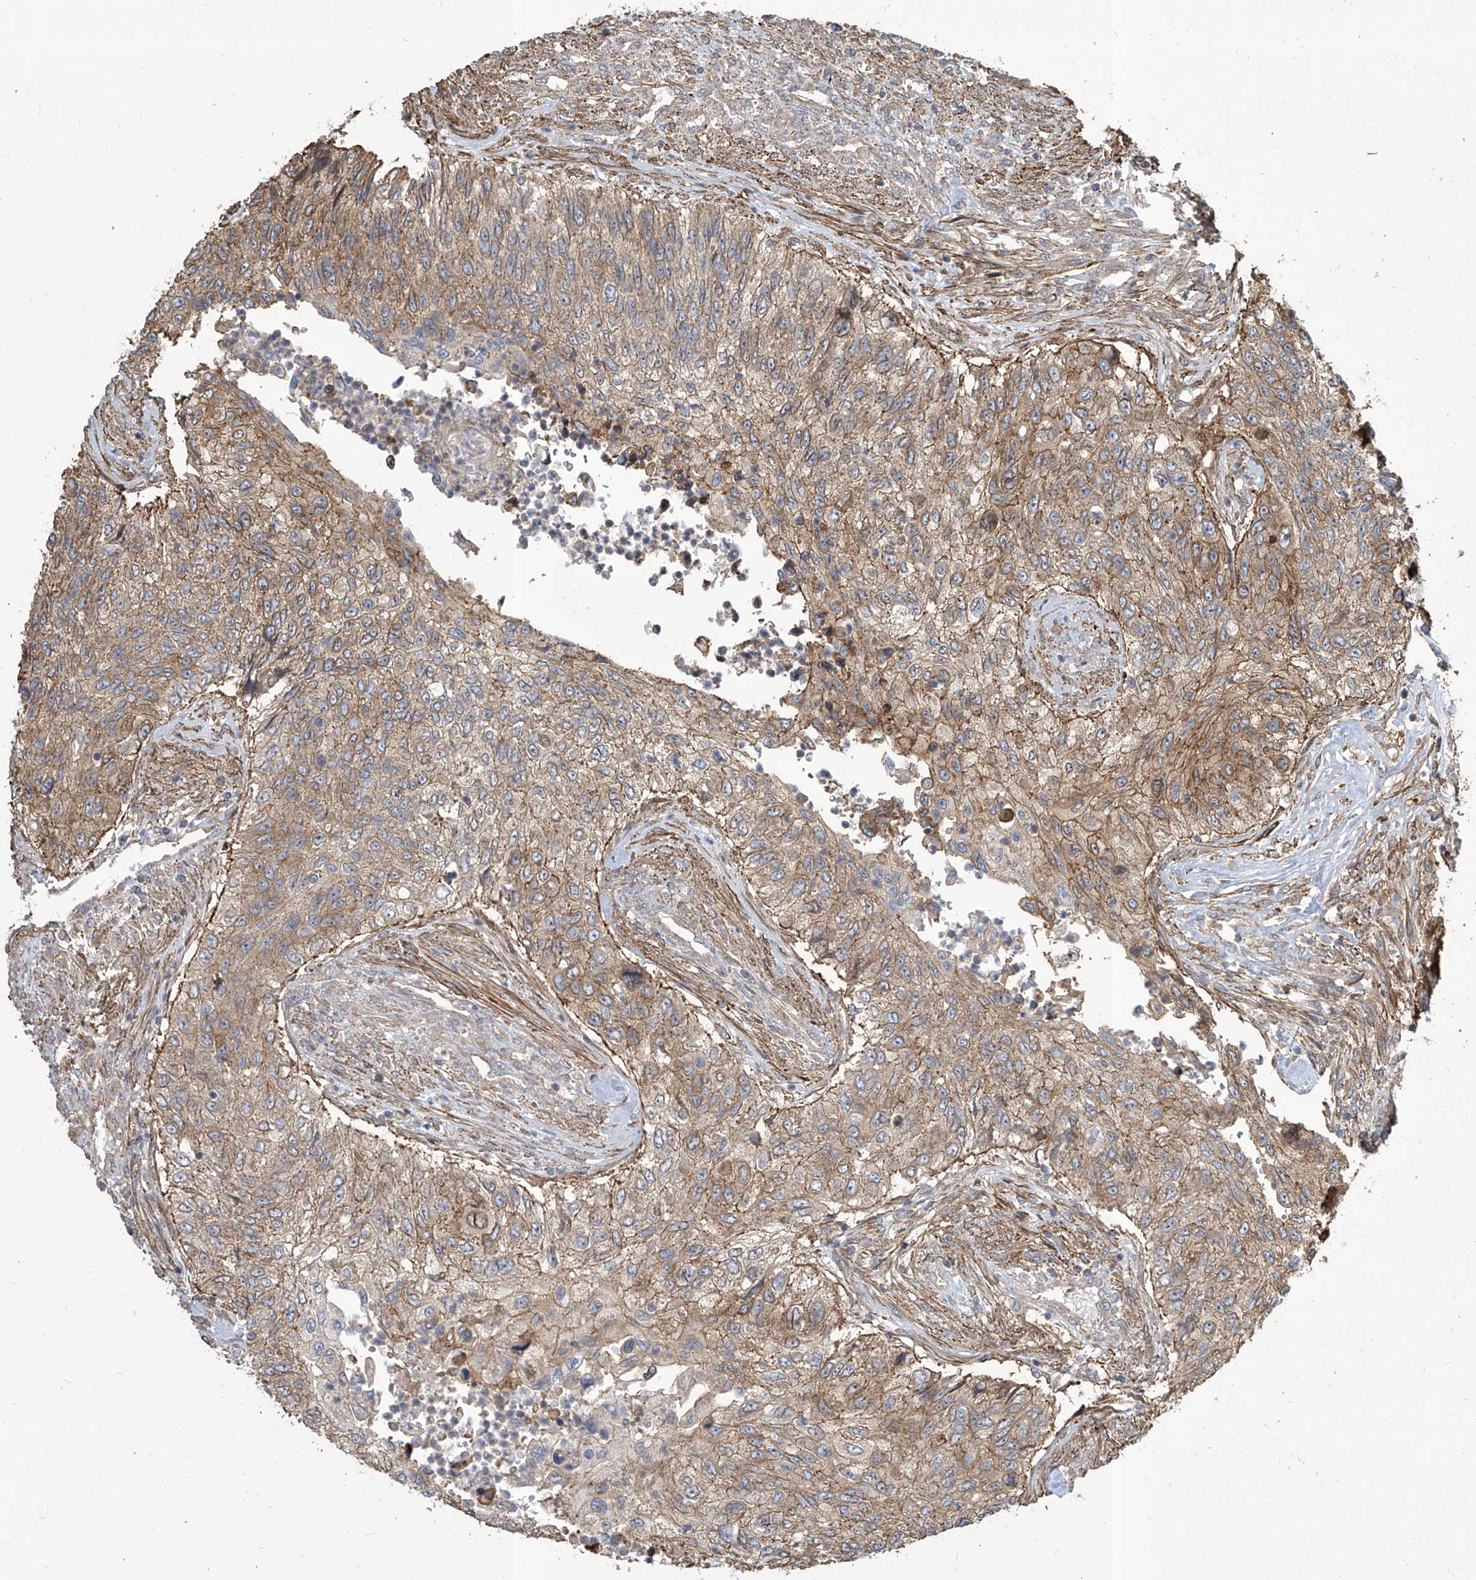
{"staining": {"intensity": "moderate", "quantity": ">75%", "location": "cytoplasmic/membranous"}, "tissue": "urothelial cancer", "cell_type": "Tumor cells", "image_type": "cancer", "snomed": [{"axis": "morphology", "description": "Urothelial carcinoma, High grade"}, {"axis": "topography", "description": "Urinary bladder"}], "caption": "This micrograph shows urothelial cancer stained with immunohistochemistry to label a protein in brown. The cytoplasmic/membranous of tumor cells show moderate positivity for the protein. Nuclei are counter-stained blue.", "gene": "FAM83B", "patient": {"sex": "female", "age": 60}}